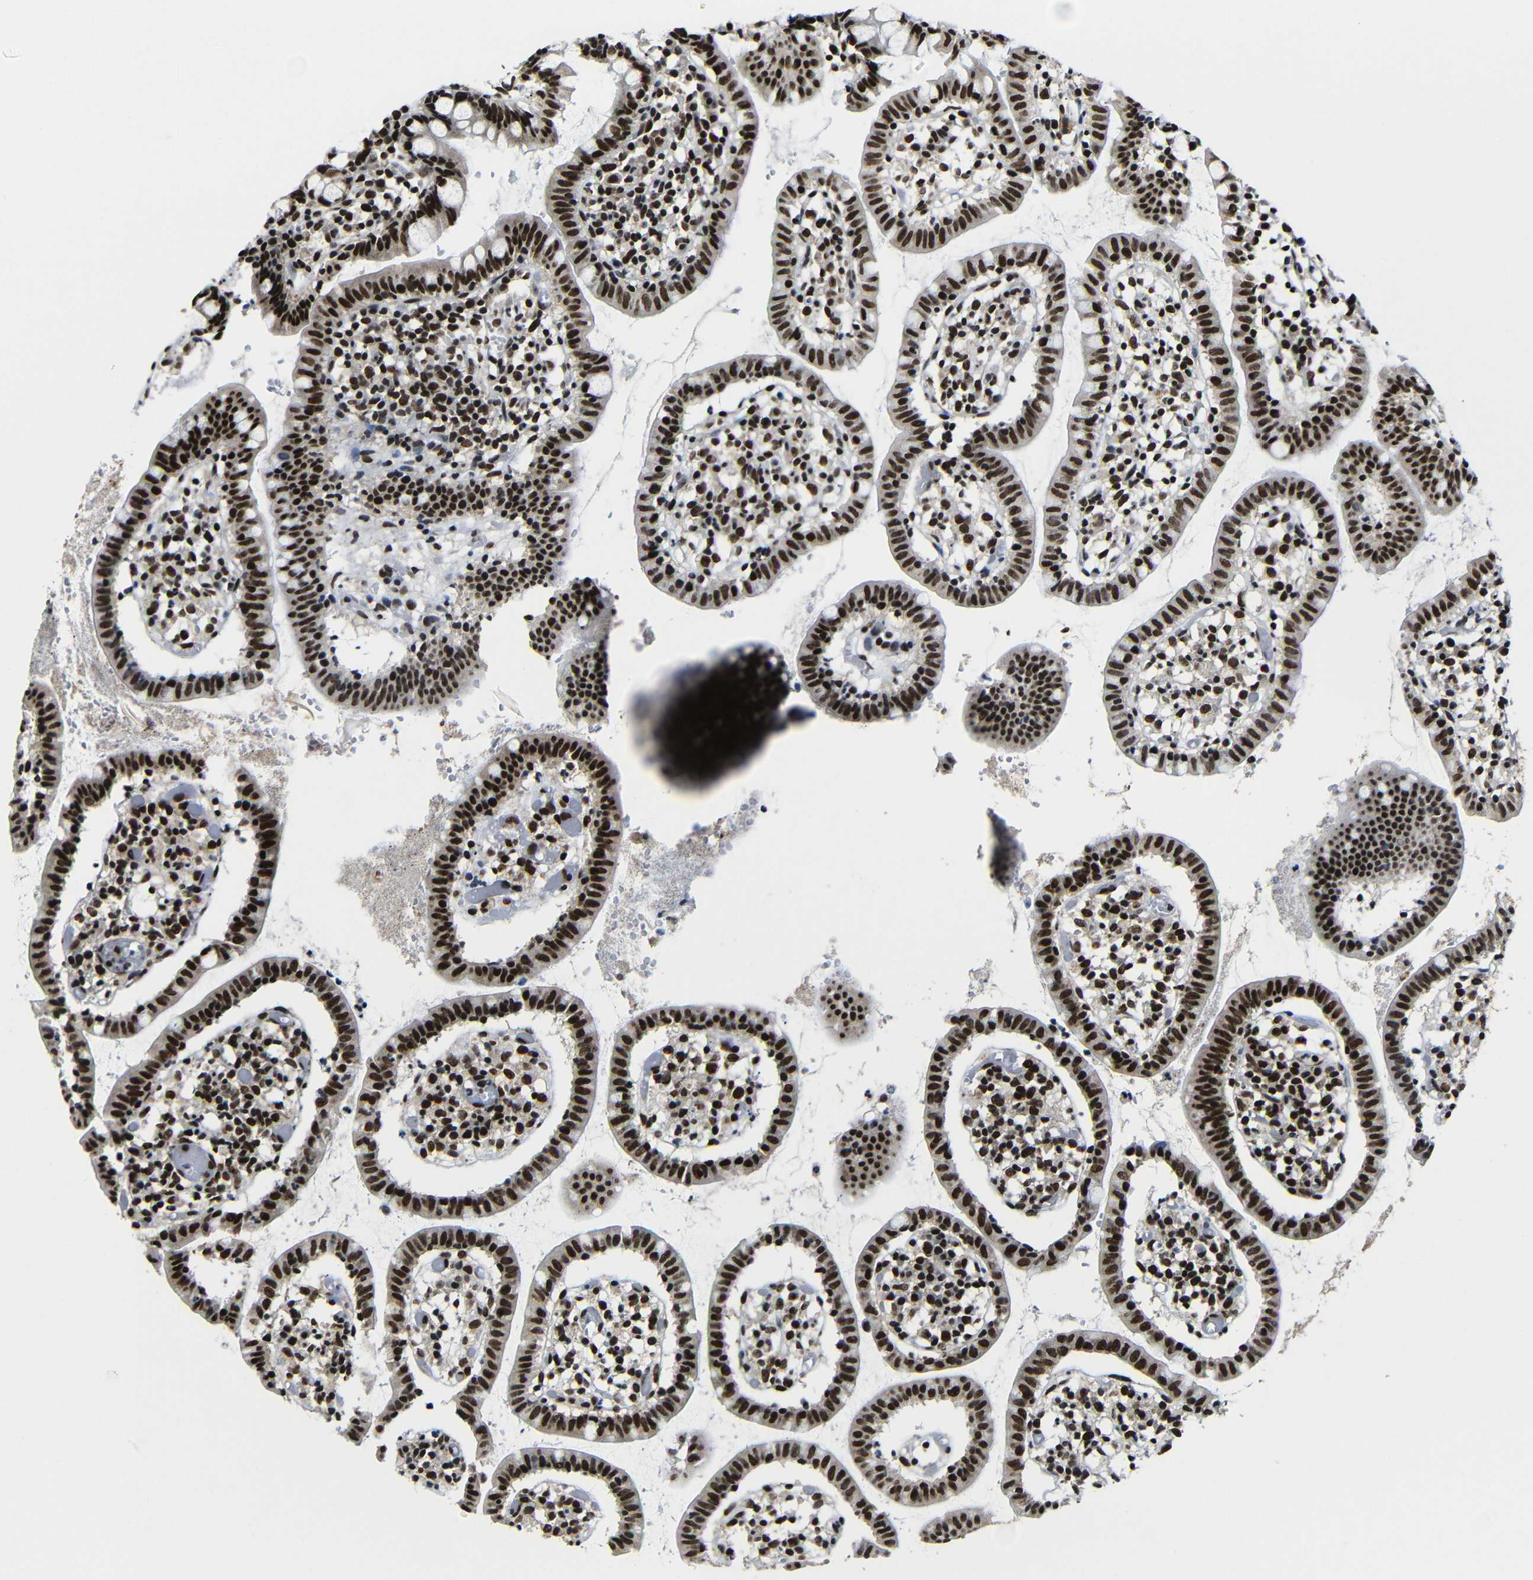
{"staining": {"intensity": "strong", "quantity": ">75%", "location": "nuclear"}, "tissue": "small intestine", "cell_type": "Glandular cells", "image_type": "normal", "snomed": [{"axis": "morphology", "description": "Normal tissue, NOS"}, {"axis": "morphology", "description": "Cystadenocarcinoma, serous, Metastatic site"}, {"axis": "topography", "description": "Small intestine"}], "caption": "About >75% of glandular cells in unremarkable small intestine show strong nuclear protein staining as visualized by brown immunohistochemical staining.", "gene": "PTBP1", "patient": {"sex": "female", "age": 61}}